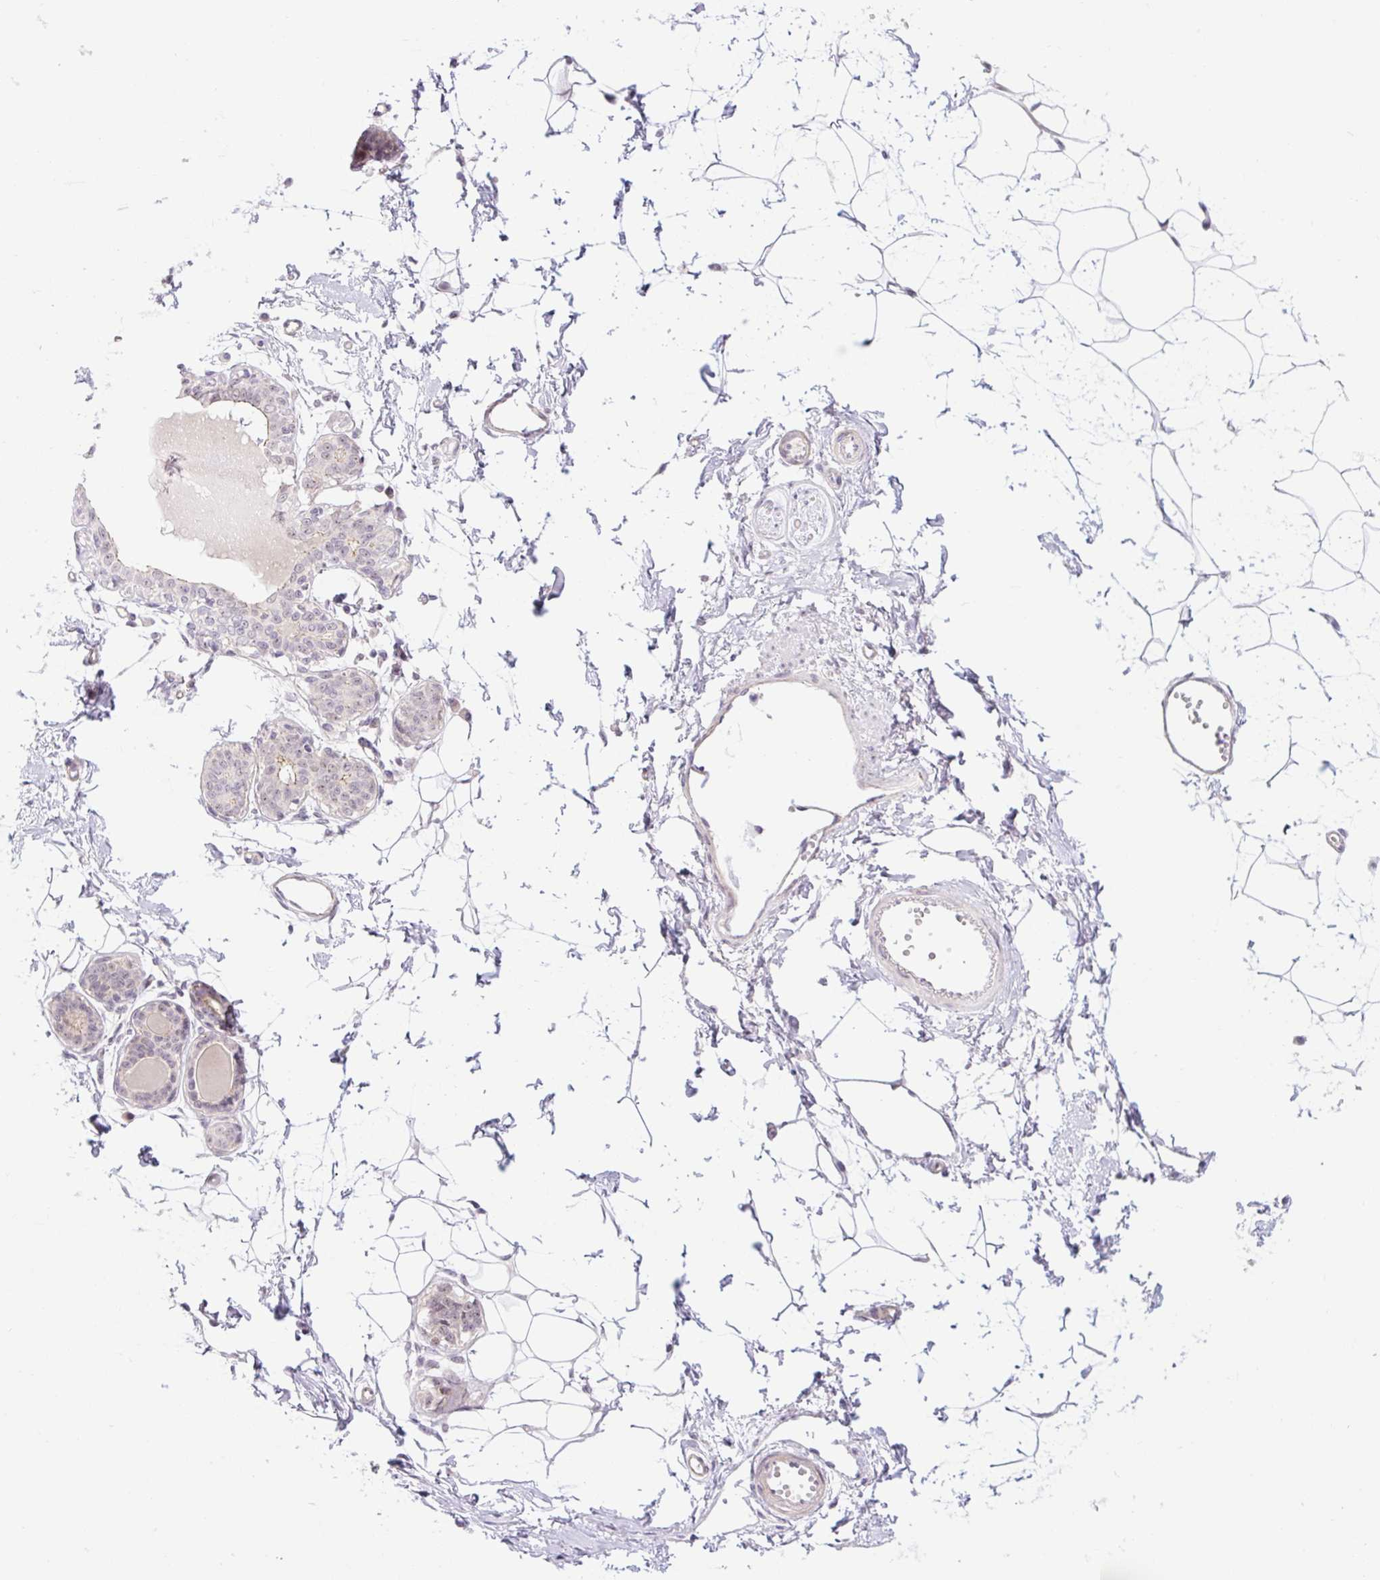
{"staining": {"intensity": "negative", "quantity": "none", "location": "none"}, "tissue": "breast", "cell_type": "Adipocytes", "image_type": "normal", "snomed": [{"axis": "morphology", "description": "Normal tissue, NOS"}, {"axis": "topography", "description": "Breast"}], "caption": "IHC photomicrograph of unremarkable breast stained for a protein (brown), which exhibits no staining in adipocytes.", "gene": "ICE1", "patient": {"sex": "female", "age": 45}}